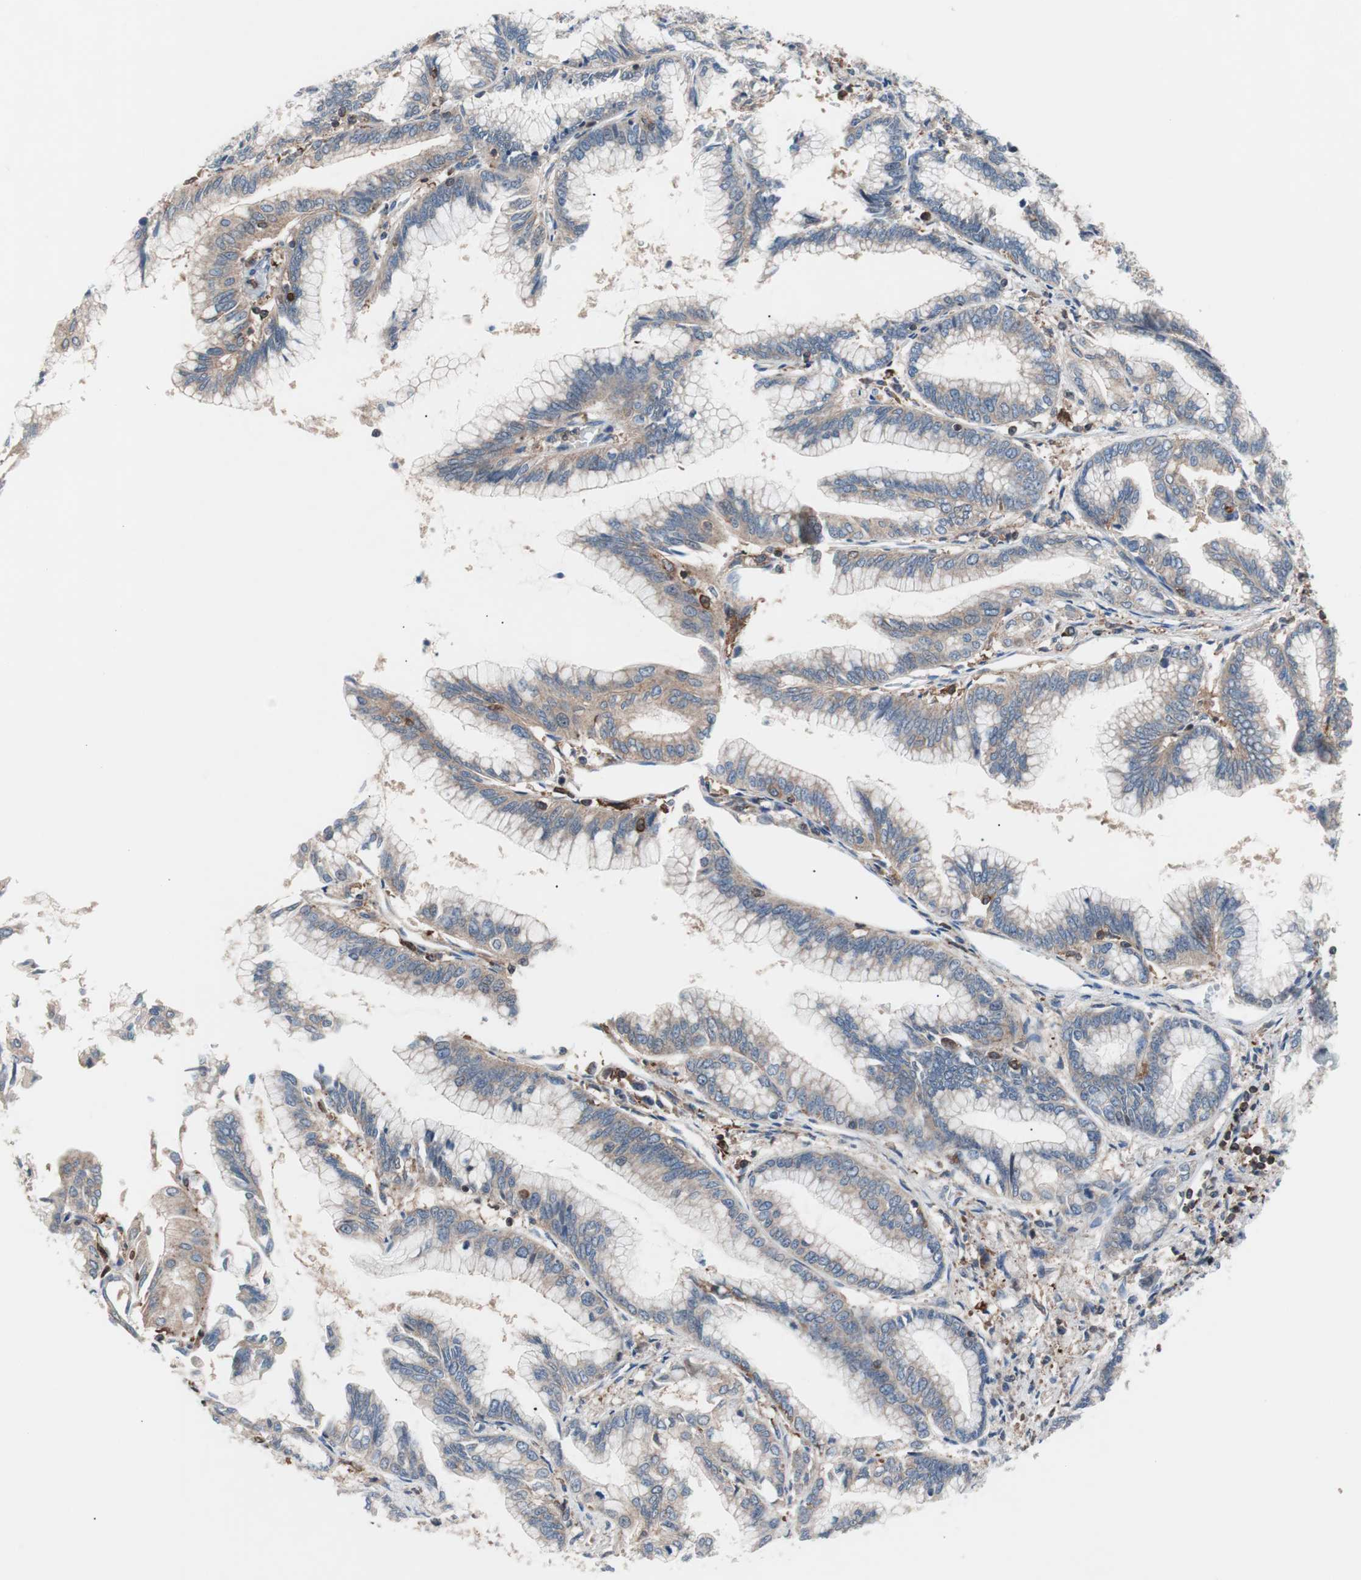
{"staining": {"intensity": "moderate", "quantity": ">75%", "location": "cytoplasmic/membranous"}, "tissue": "pancreatic cancer", "cell_type": "Tumor cells", "image_type": "cancer", "snomed": [{"axis": "morphology", "description": "Adenocarcinoma, NOS"}, {"axis": "topography", "description": "Pancreas"}], "caption": "An image of human adenocarcinoma (pancreatic) stained for a protein demonstrates moderate cytoplasmic/membranous brown staining in tumor cells. The staining is performed using DAB (3,3'-diaminobenzidine) brown chromogen to label protein expression. The nuclei are counter-stained blue using hematoxylin.", "gene": "PIK3R1", "patient": {"sex": "female", "age": 64}}